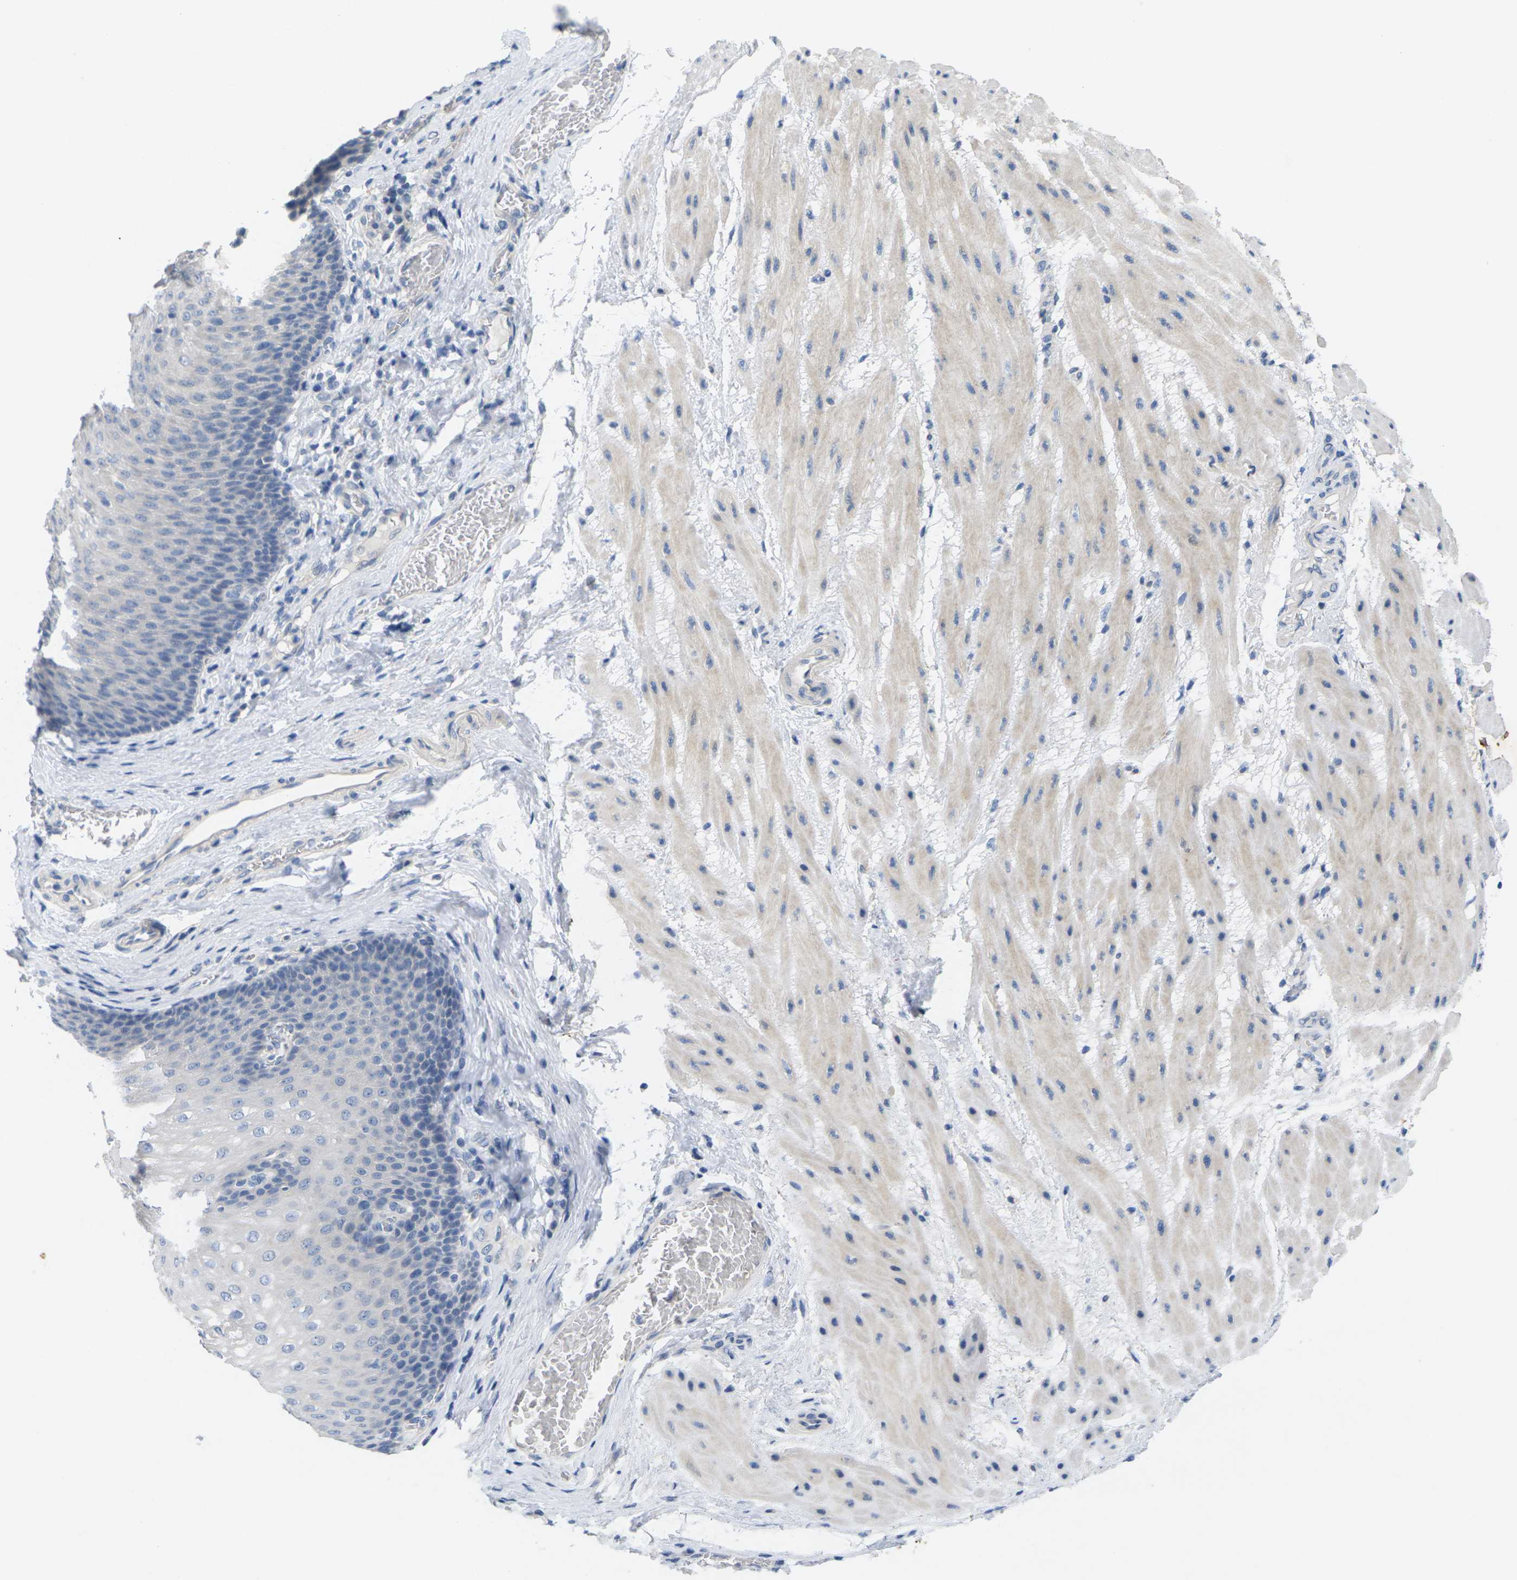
{"staining": {"intensity": "negative", "quantity": "none", "location": "none"}, "tissue": "esophagus", "cell_type": "Squamous epithelial cells", "image_type": "normal", "snomed": [{"axis": "morphology", "description": "Normal tissue, NOS"}, {"axis": "topography", "description": "Esophagus"}], "caption": "Esophagus was stained to show a protein in brown. There is no significant positivity in squamous epithelial cells. (DAB immunohistochemistry with hematoxylin counter stain).", "gene": "TNNI3", "patient": {"sex": "male", "age": 48}}